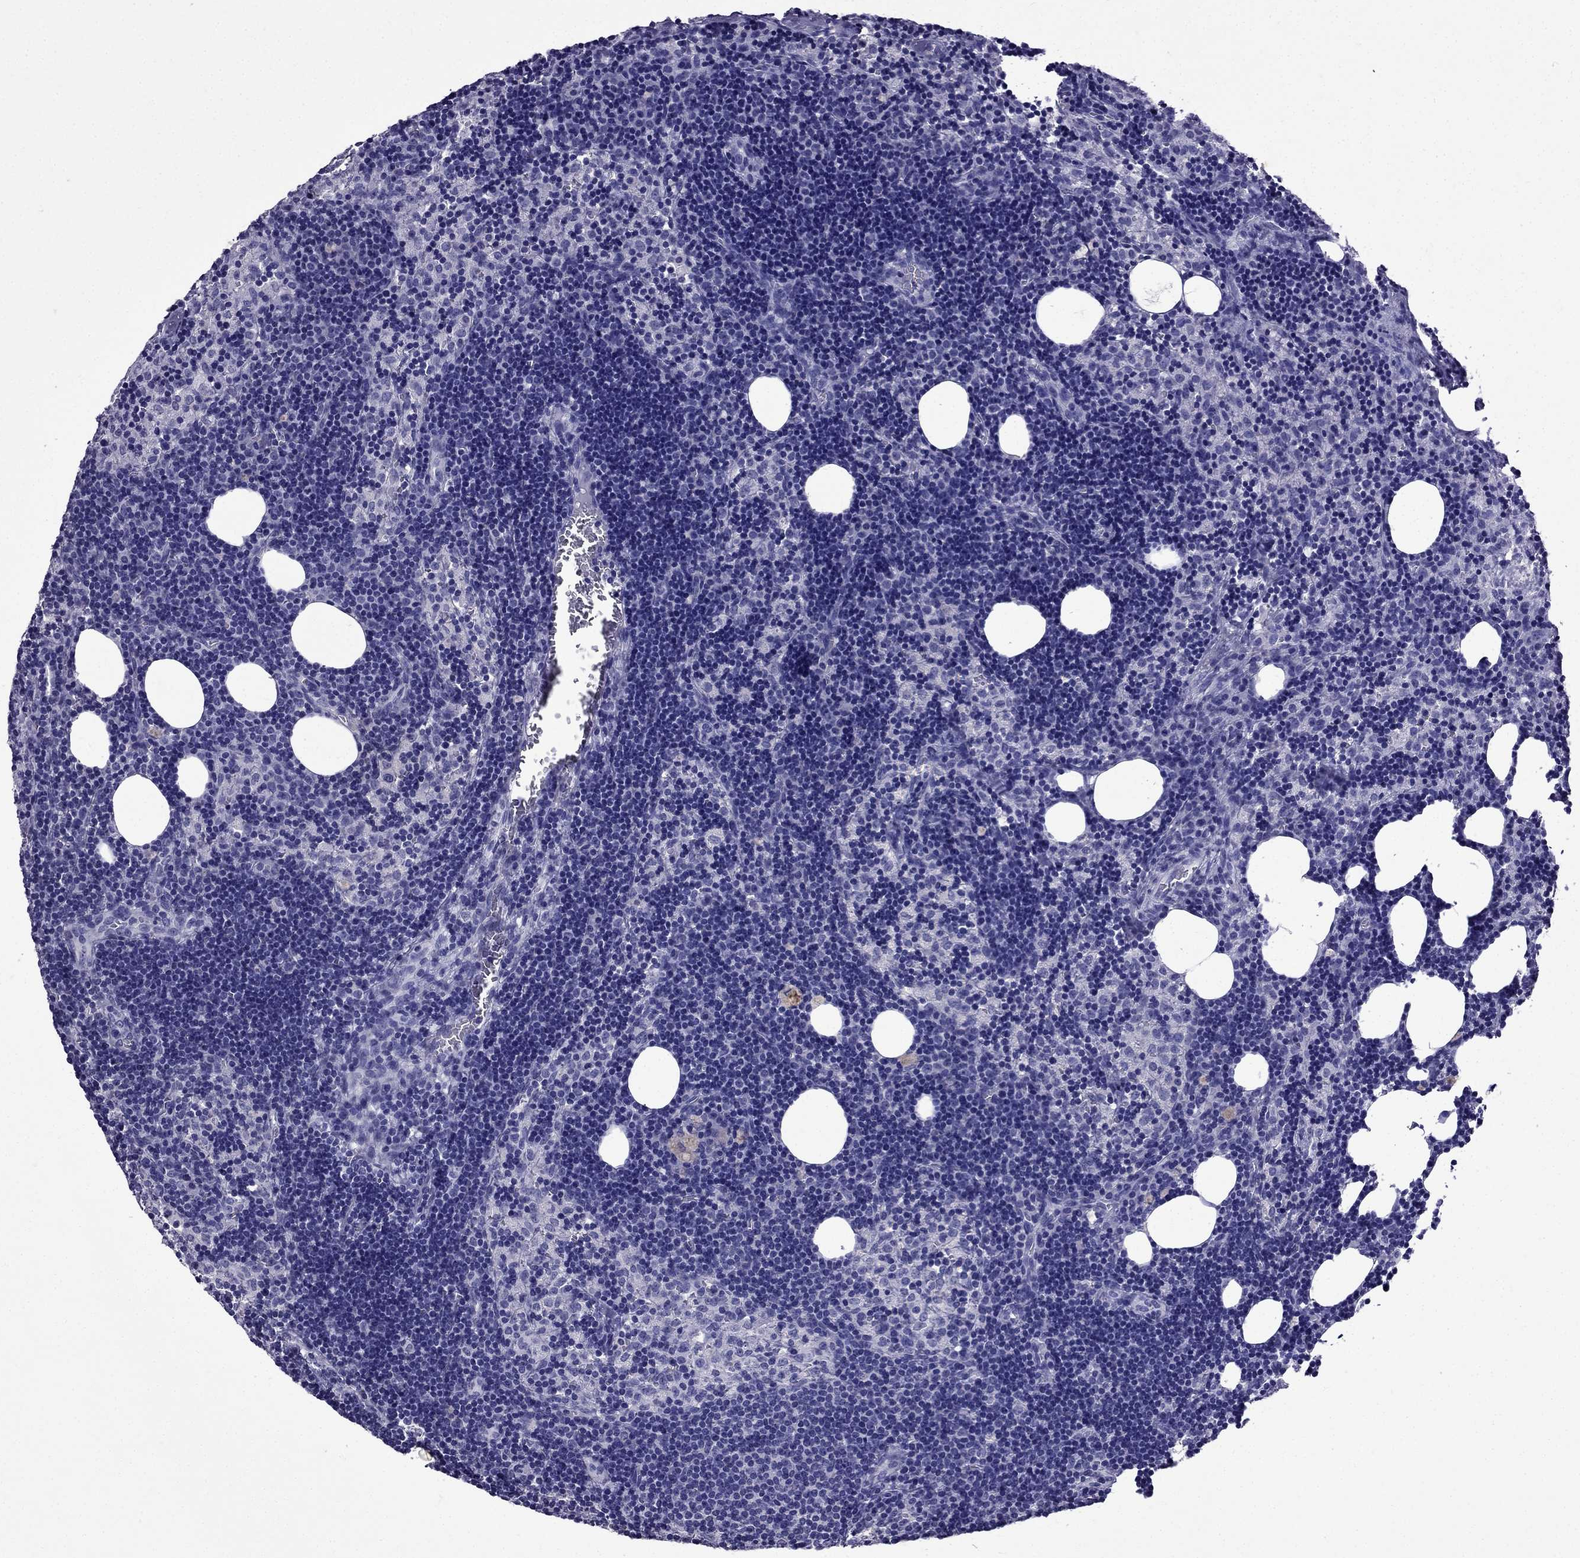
{"staining": {"intensity": "negative", "quantity": "none", "location": "none"}, "tissue": "lymph node", "cell_type": "Germinal center cells", "image_type": "normal", "snomed": [{"axis": "morphology", "description": "Normal tissue, NOS"}, {"axis": "topography", "description": "Lymph node"}], "caption": "The micrograph reveals no significant expression in germinal center cells of lymph node. (DAB IHC, high magnification).", "gene": "DNAH17", "patient": {"sex": "female", "age": 52}}